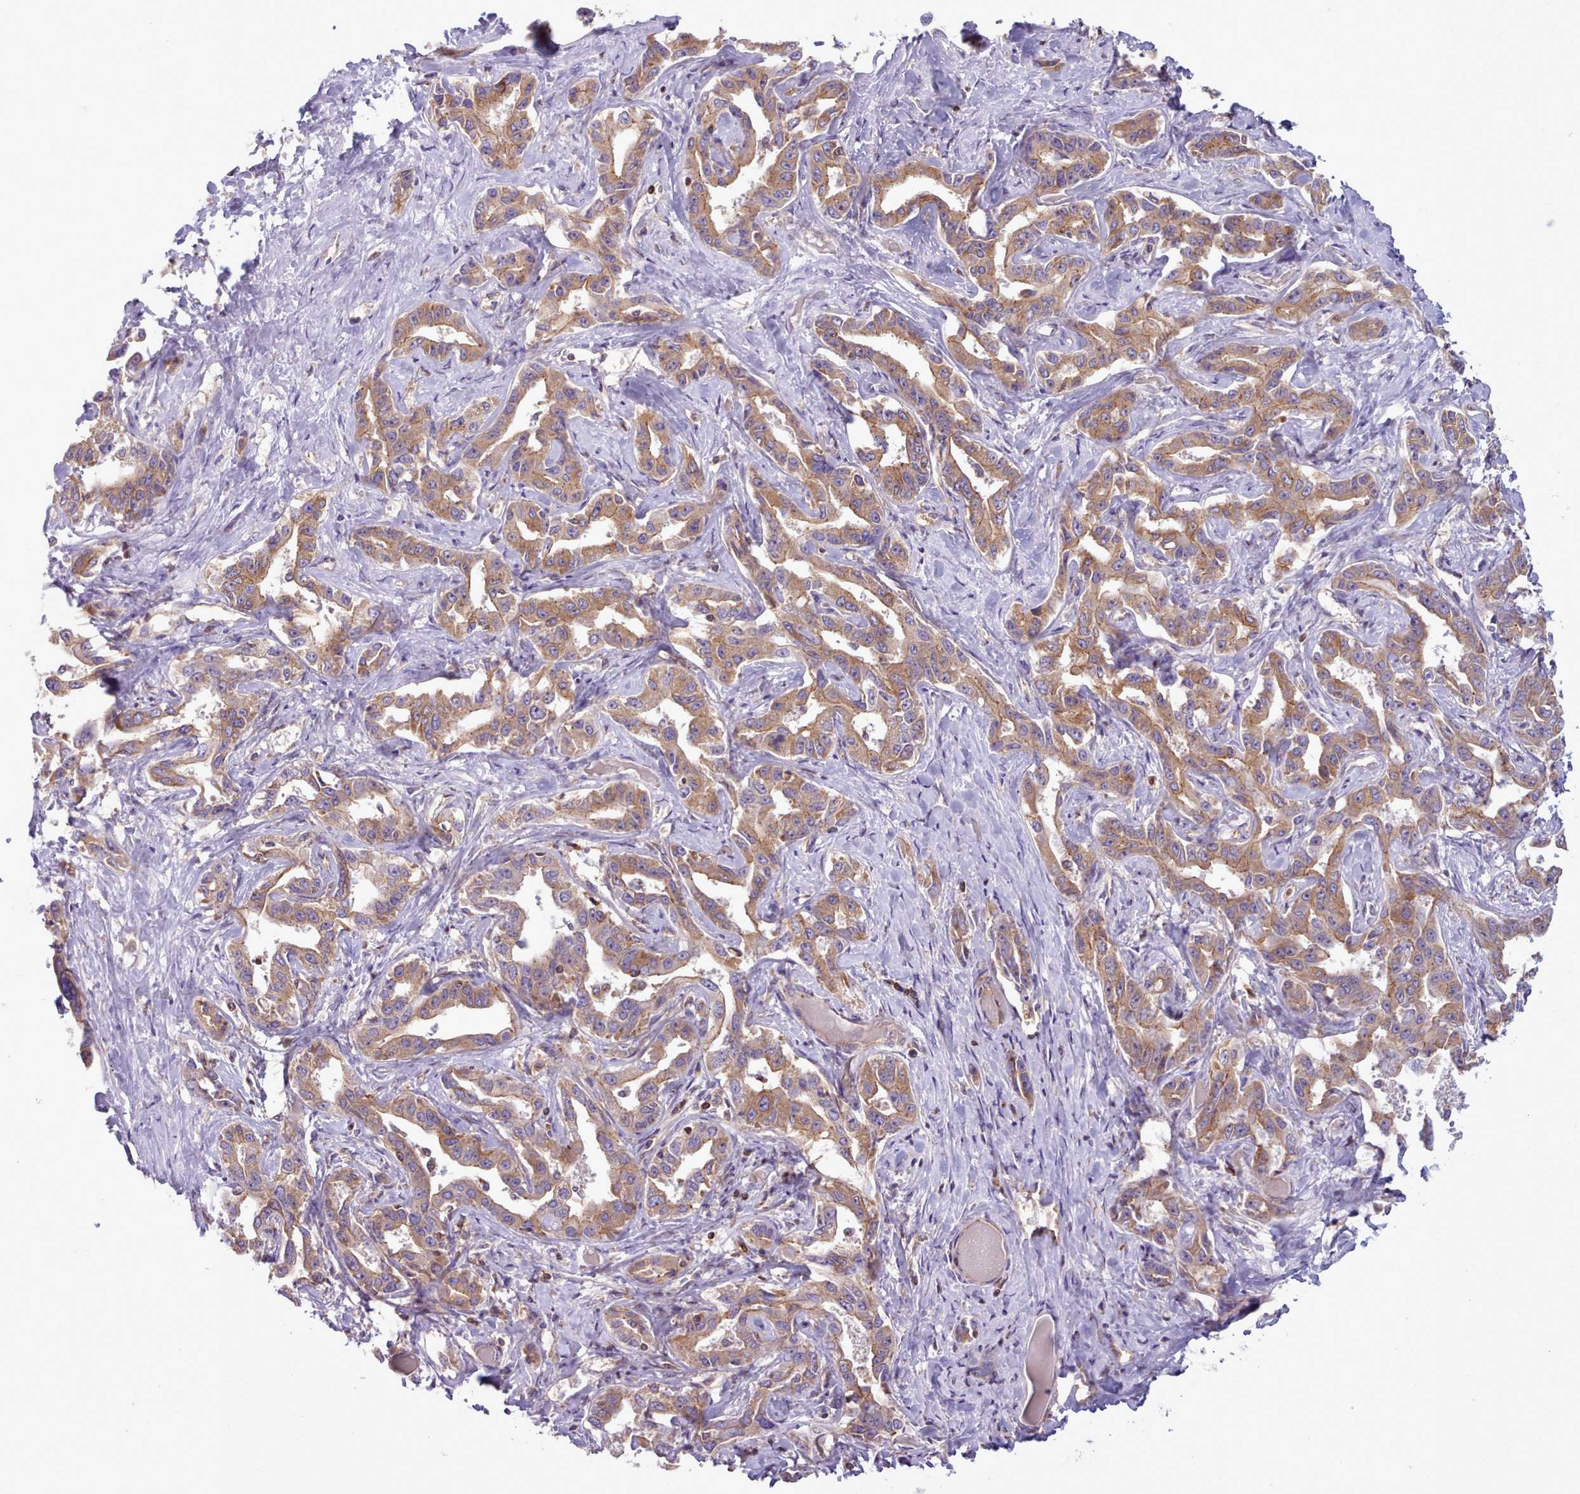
{"staining": {"intensity": "moderate", "quantity": "25%-75%", "location": "cytoplasmic/membranous"}, "tissue": "liver cancer", "cell_type": "Tumor cells", "image_type": "cancer", "snomed": [{"axis": "morphology", "description": "Cholangiocarcinoma"}, {"axis": "topography", "description": "Liver"}], "caption": "Immunohistochemistry (IHC) (DAB) staining of human cholangiocarcinoma (liver) displays moderate cytoplasmic/membranous protein expression in about 25%-75% of tumor cells.", "gene": "CRYBG1", "patient": {"sex": "male", "age": 59}}